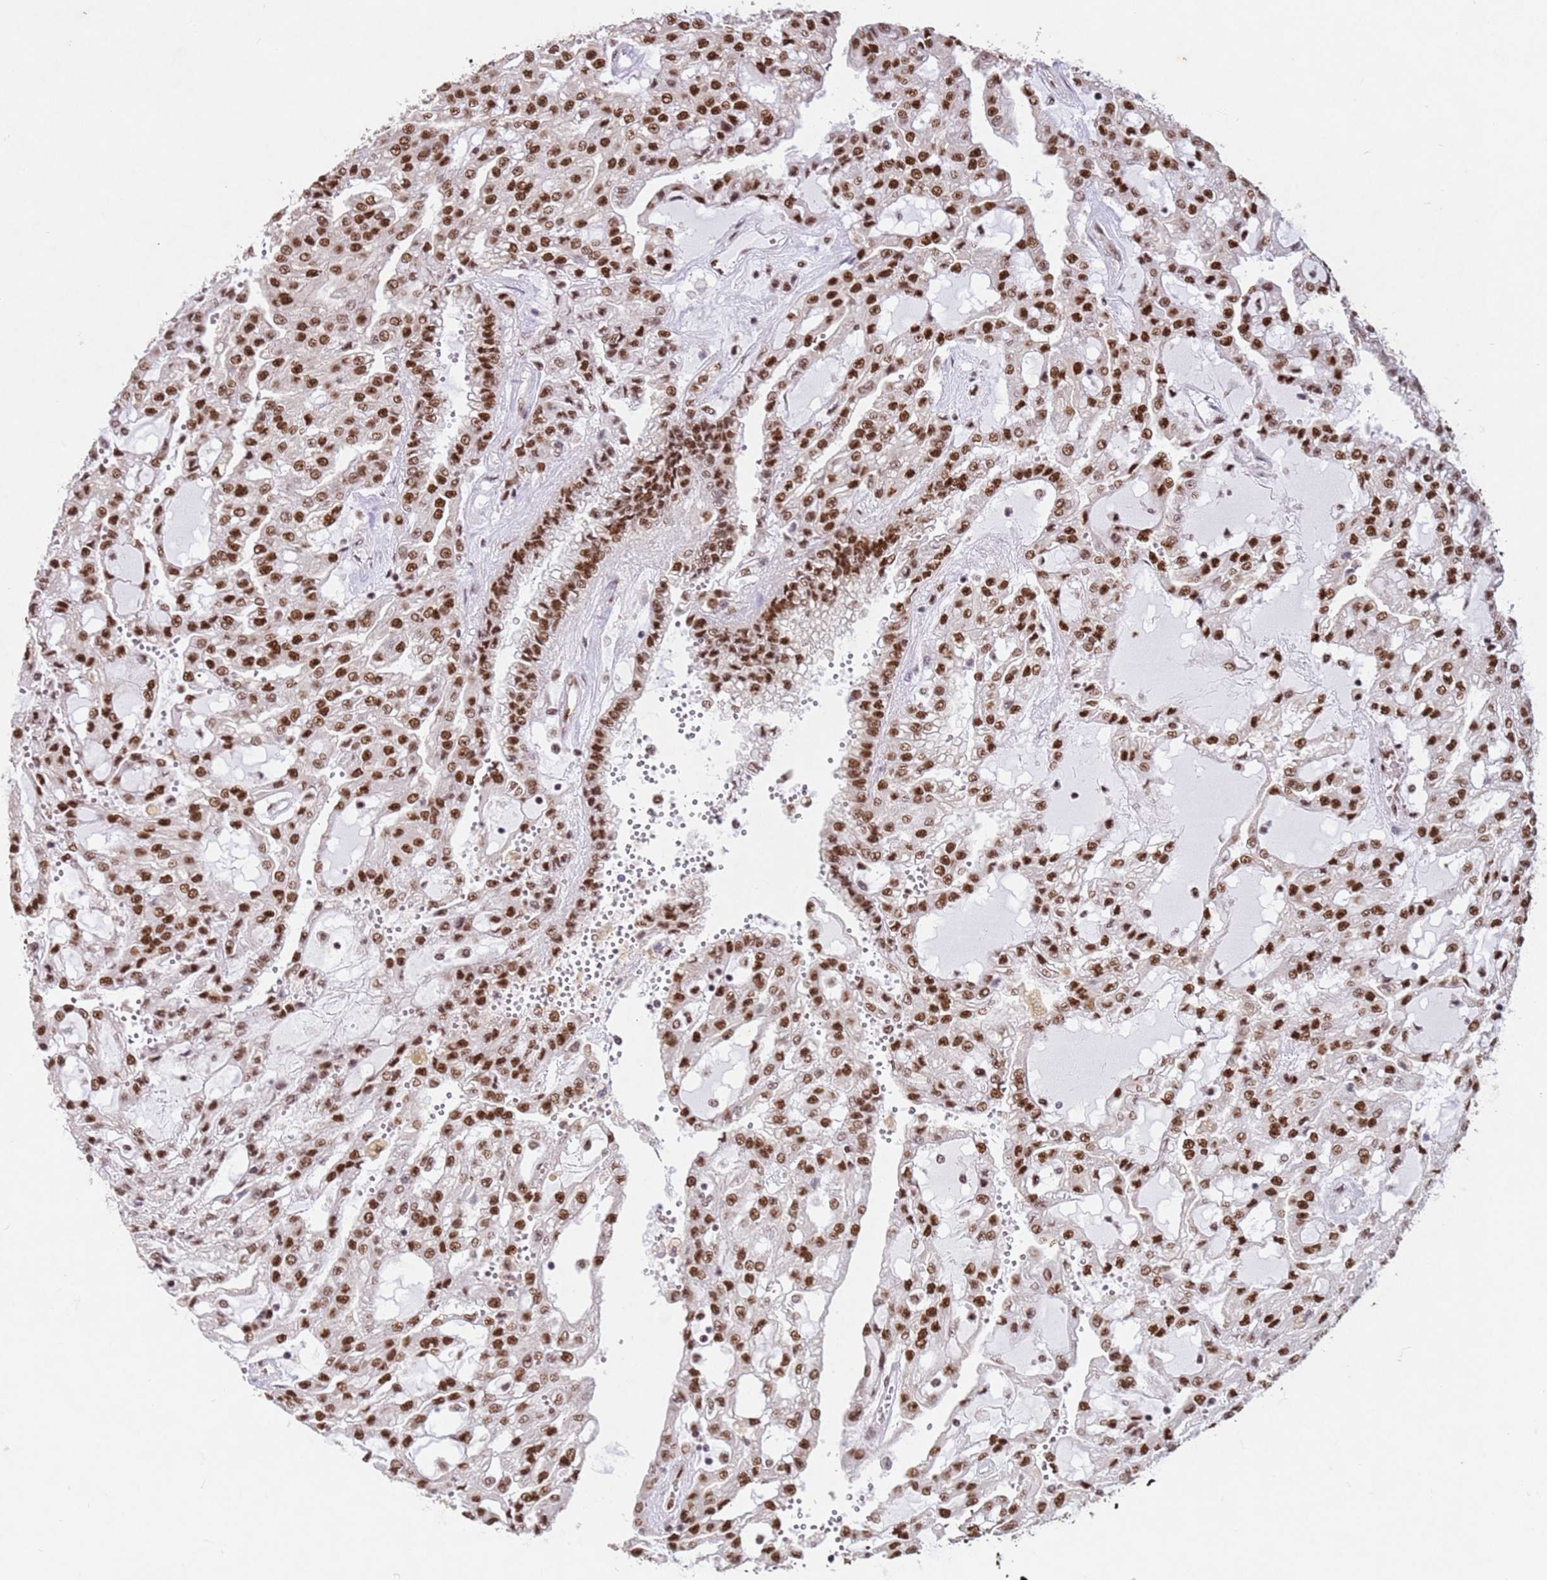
{"staining": {"intensity": "moderate", "quantity": ">75%", "location": "nuclear"}, "tissue": "renal cancer", "cell_type": "Tumor cells", "image_type": "cancer", "snomed": [{"axis": "morphology", "description": "Adenocarcinoma, NOS"}, {"axis": "topography", "description": "Kidney"}], "caption": "Protein staining of renal cancer tissue demonstrates moderate nuclear staining in approximately >75% of tumor cells.", "gene": "ESF1", "patient": {"sex": "male", "age": 63}}